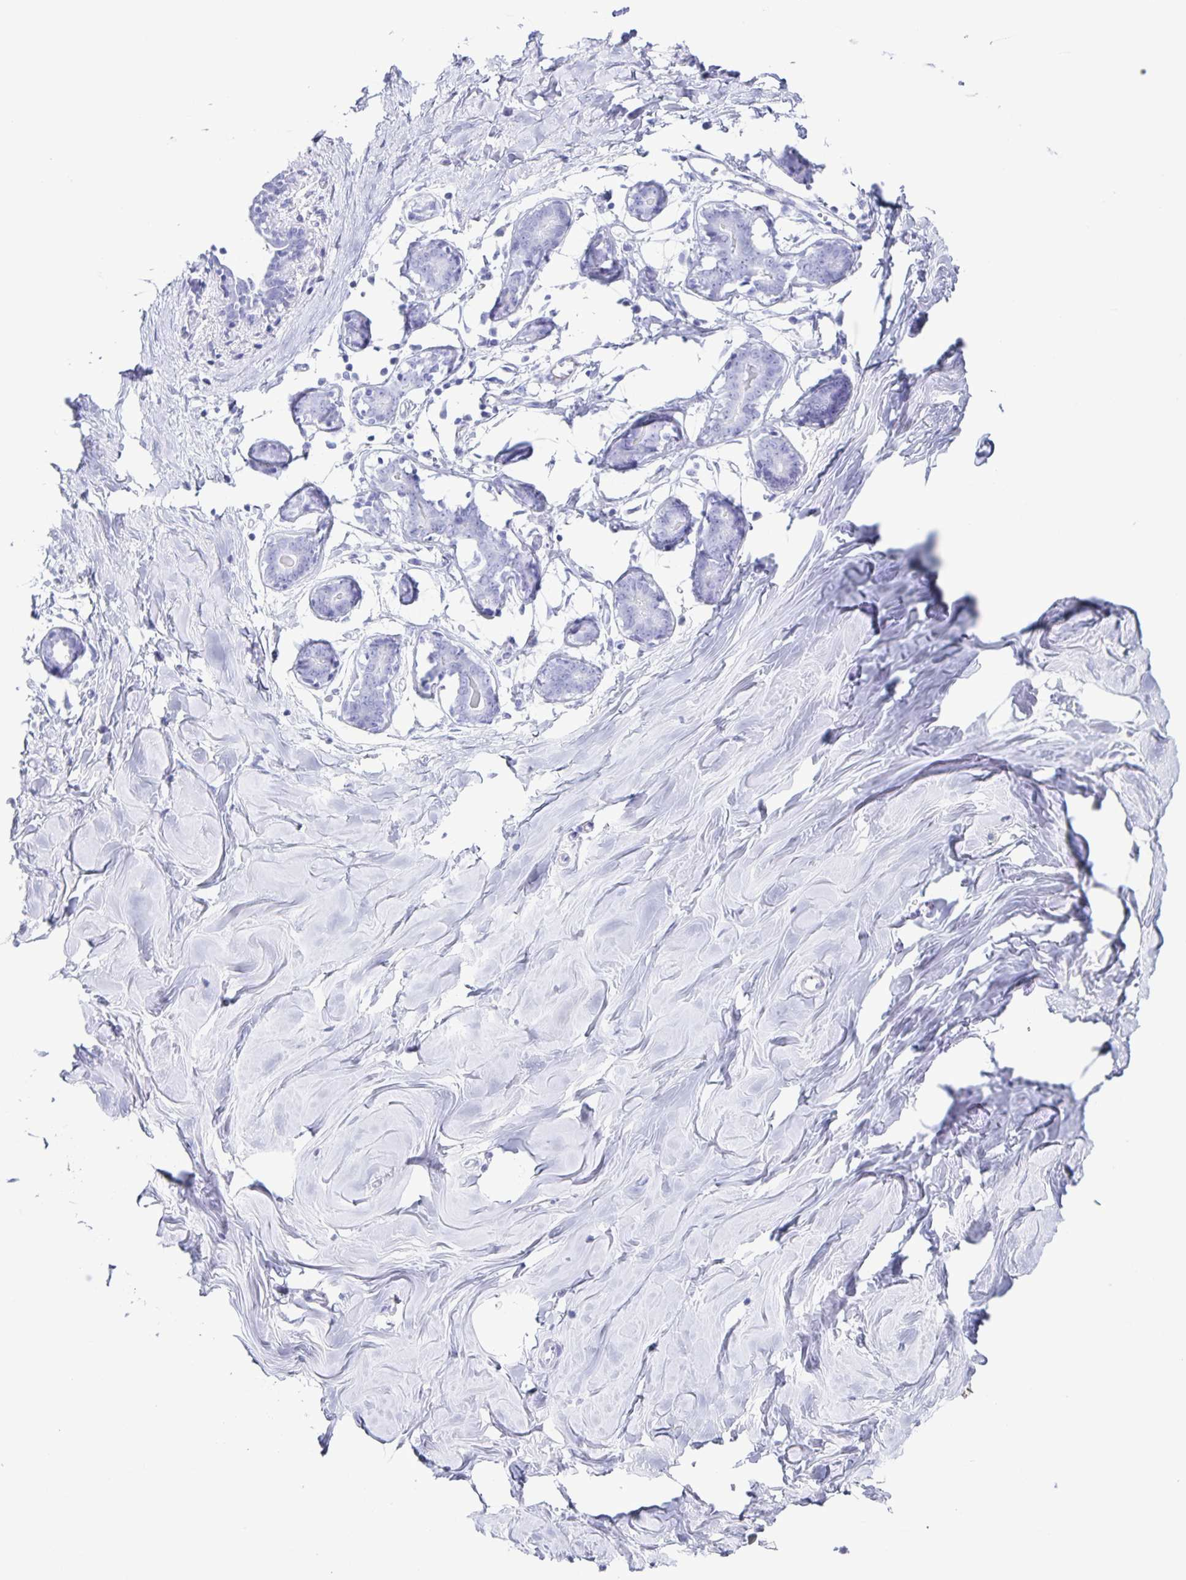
{"staining": {"intensity": "negative", "quantity": "none", "location": "none"}, "tissue": "breast", "cell_type": "Adipocytes", "image_type": "normal", "snomed": [{"axis": "morphology", "description": "Normal tissue, NOS"}, {"axis": "topography", "description": "Breast"}], "caption": "Immunohistochemistry photomicrograph of benign human breast stained for a protein (brown), which reveals no positivity in adipocytes.", "gene": "C12orf56", "patient": {"sex": "female", "age": 27}}